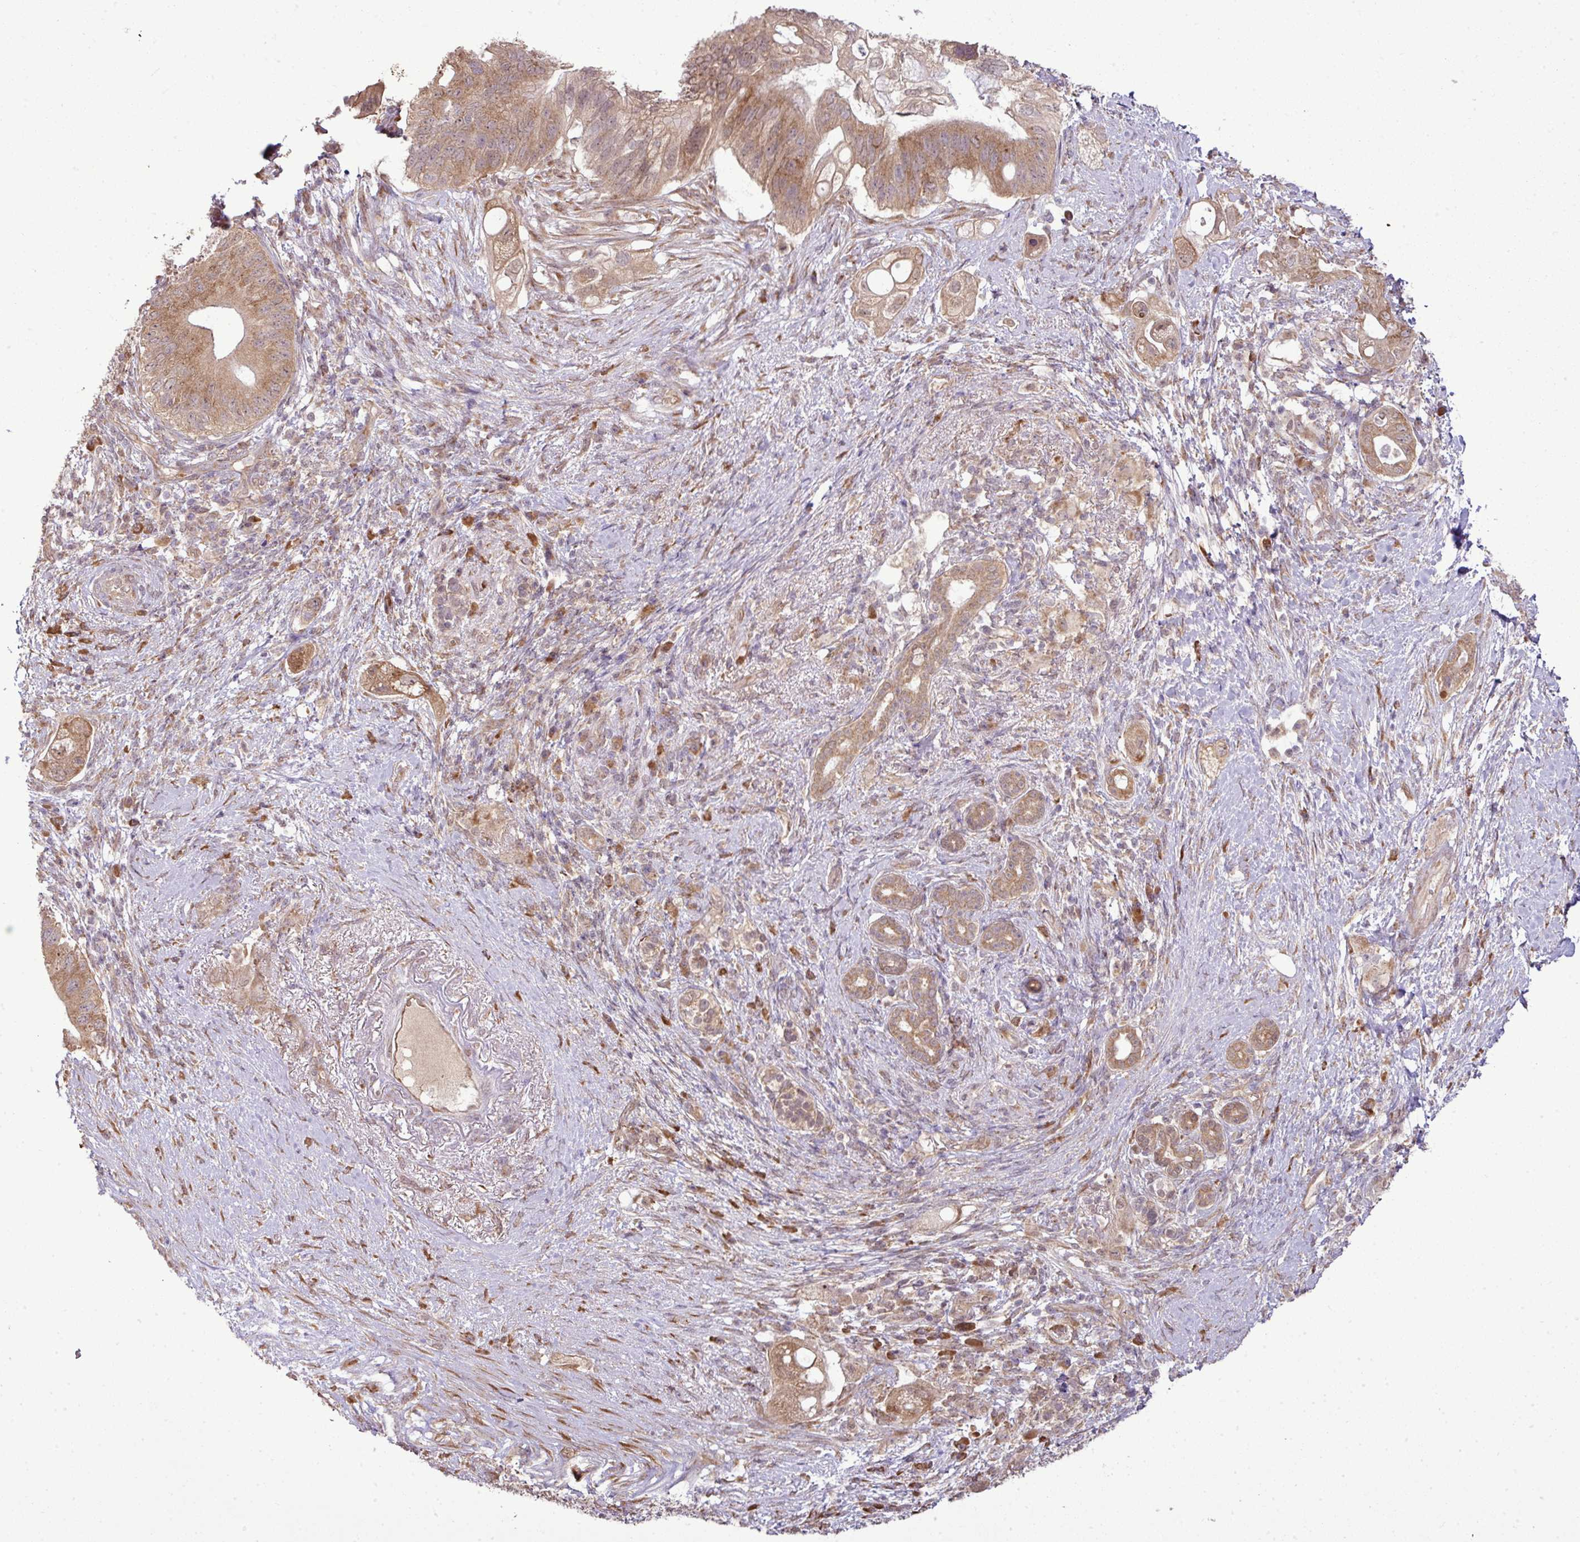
{"staining": {"intensity": "moderate", "quantity": ">75%", "location": "cytoplasmic/membranous"}, "tissue": "pancreatic cancer", "cell_type": "Tumor cells", "image_type": "cancer", "snomed": [{"axis": "morphology", "description": "Adenocarcinoma, NOS"}, {"axis": "topography", "description": "Pancreas"}], "caption": "This photomicrograph demonstrates pancreatic cancer stained with immunohistochemistry to label a protein in brown. The cytoplasmic/membranous of tumor cells show moderate positivity for the protein. Nuclei are counter-stained blue.", "gene": "DNAAF4", "patient": {"sex": "female", "age": 72}}